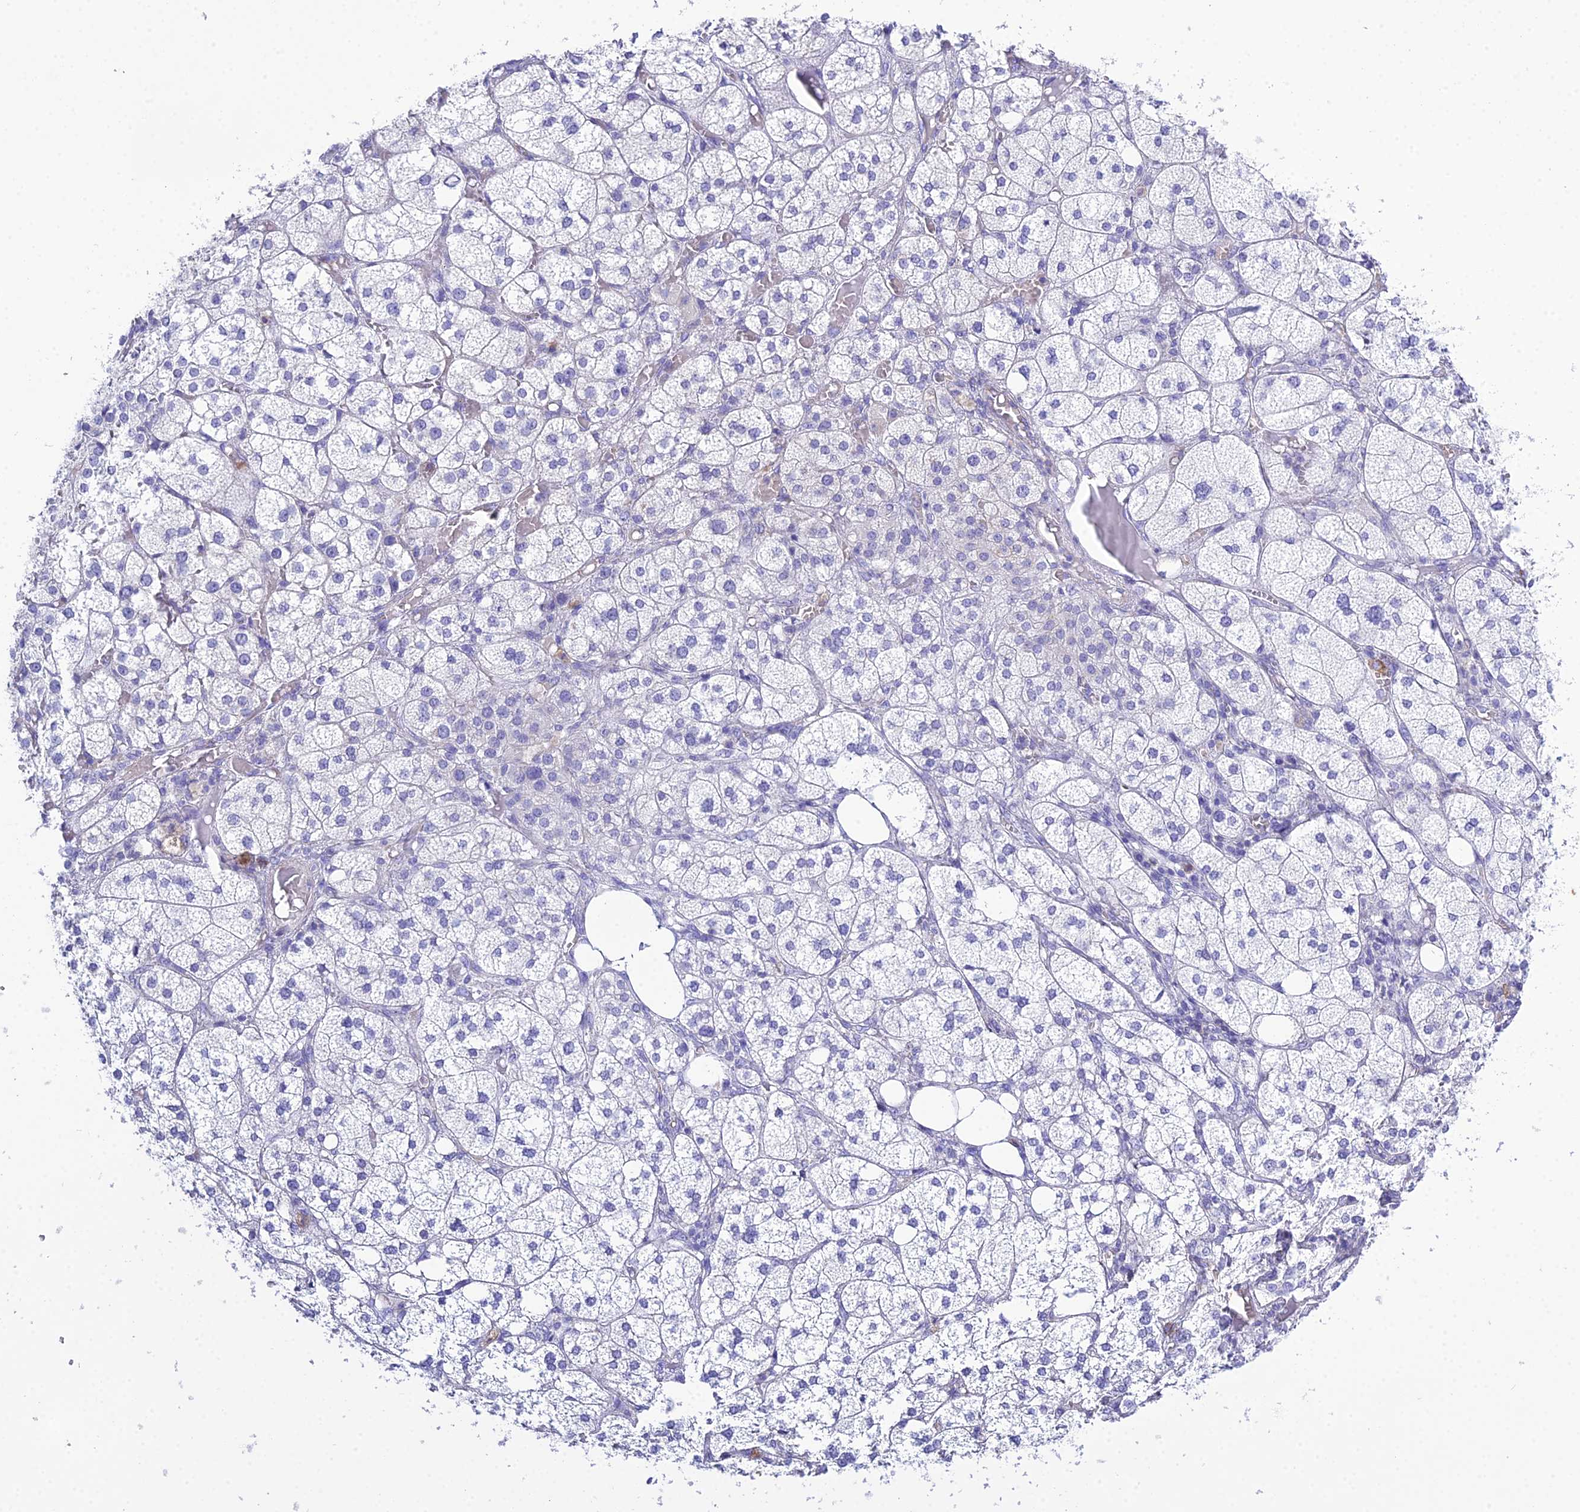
{"staining": {"intensity": "negative", "quantity": "none", "location": "none"}, "tissue": "adrenal gland", "cell_type": "Glandular cells", "image_type": "normal", "snomed": [{"axis": "morphology", "description": "Normal tissue, NOS"}, {"axis": "topography", "description": "Adrenal gland"}], "caption": "IHC histopathology image of normal human adrenal gland stained for a protein (brown), which demonstrates no expression in glandular cells.", "gene": "OR1Q1", "patient": {"sex": "female", "age": 61}}